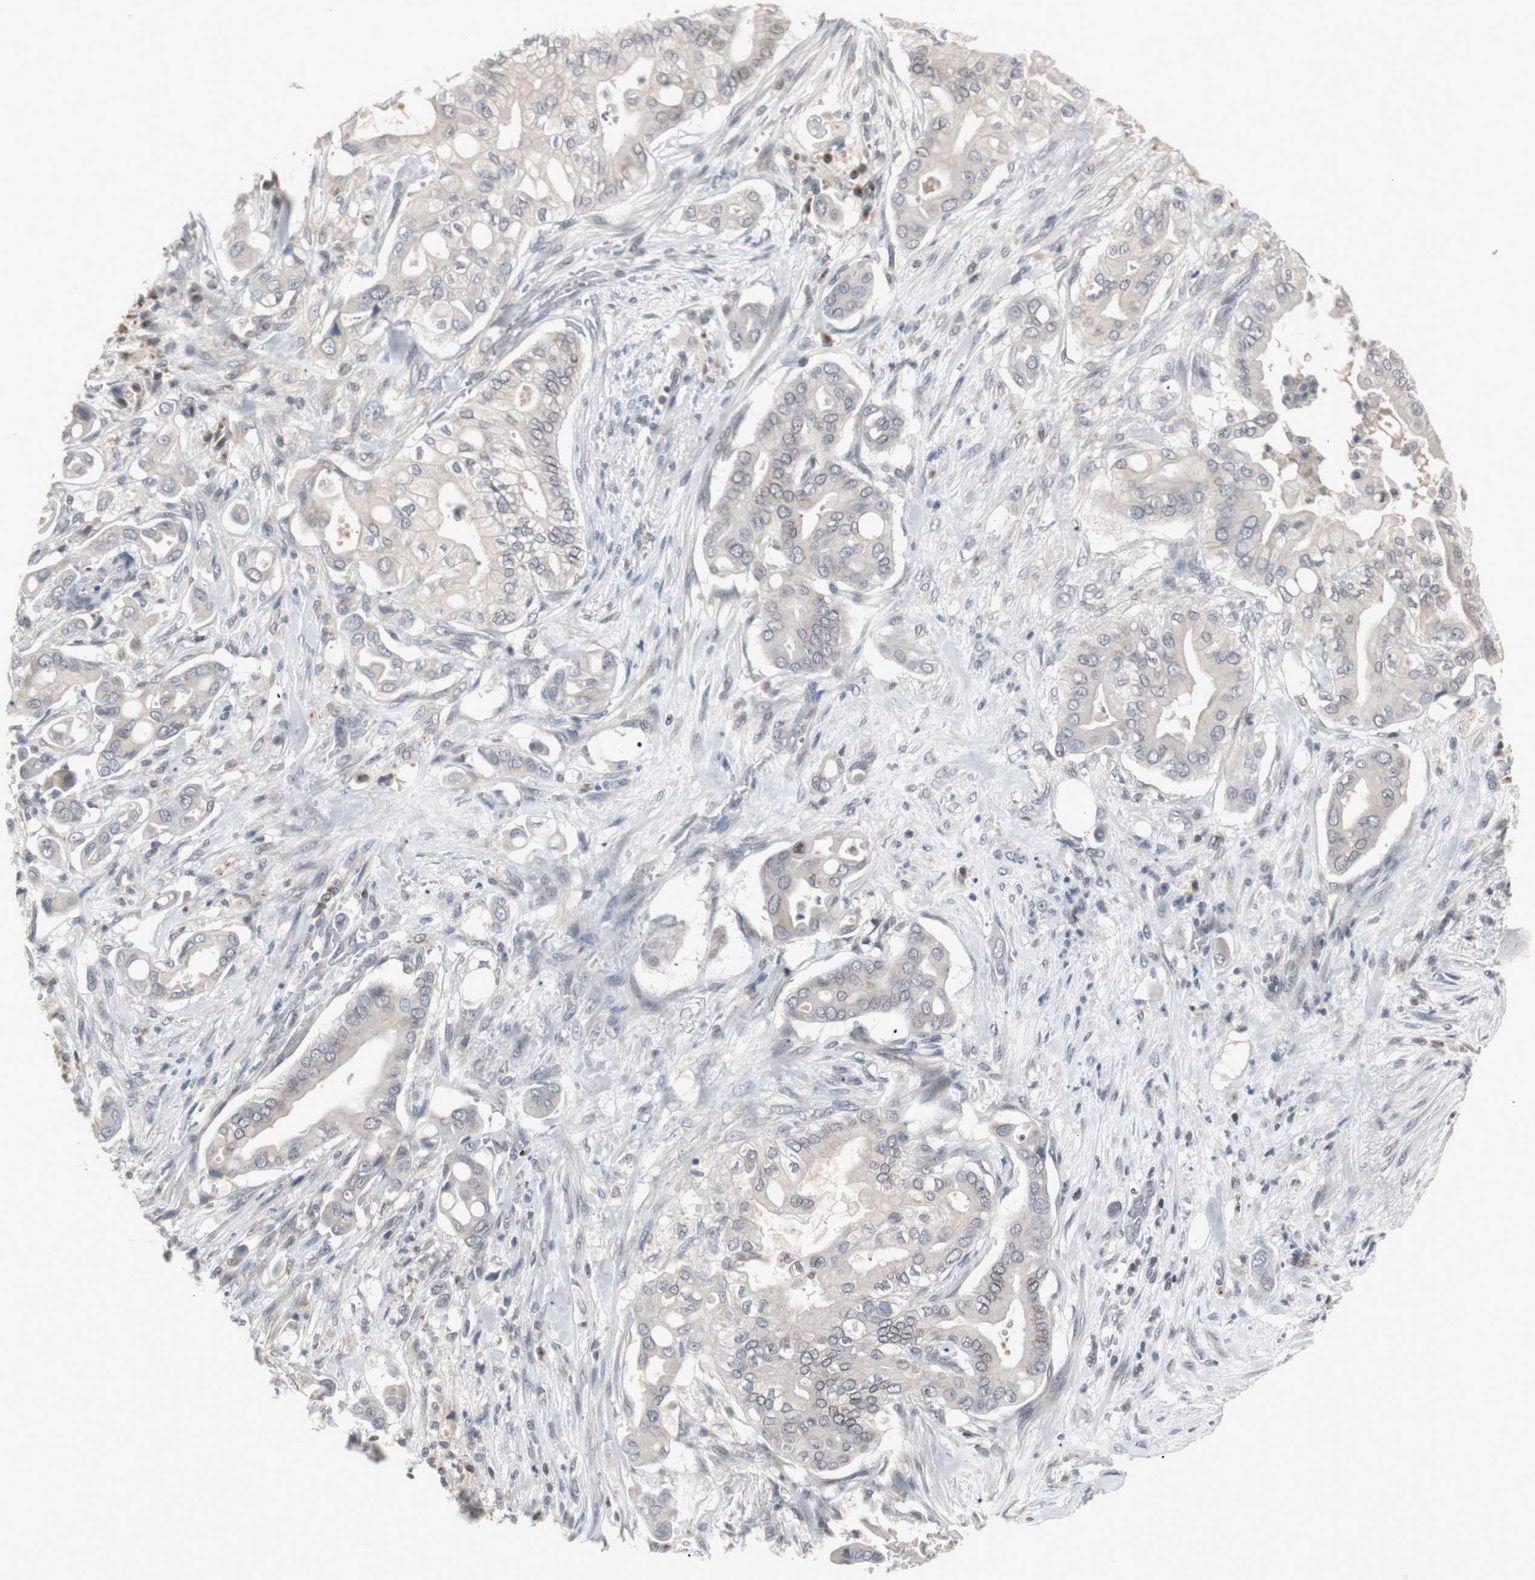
{"staining": {"intensity": "negative", "quantity": "none", "location": "none"}, "tissue": "liver cancer", "cell_type": "Tumor cells", "image_type": "cancer", "snomed": [{"axis": "morphology", "description": "Cholangiocarcinoma"}, {"axis": "topography", "description": "Liver"}], "caption": "IHC micrograph of neoplastic tissue: human liver cholangiocarcinoma stained with DAB shows no significant protein positivity in tumor cells.", "gene": "ZNF396", "patient": {"sex": "female", "age": 68}}